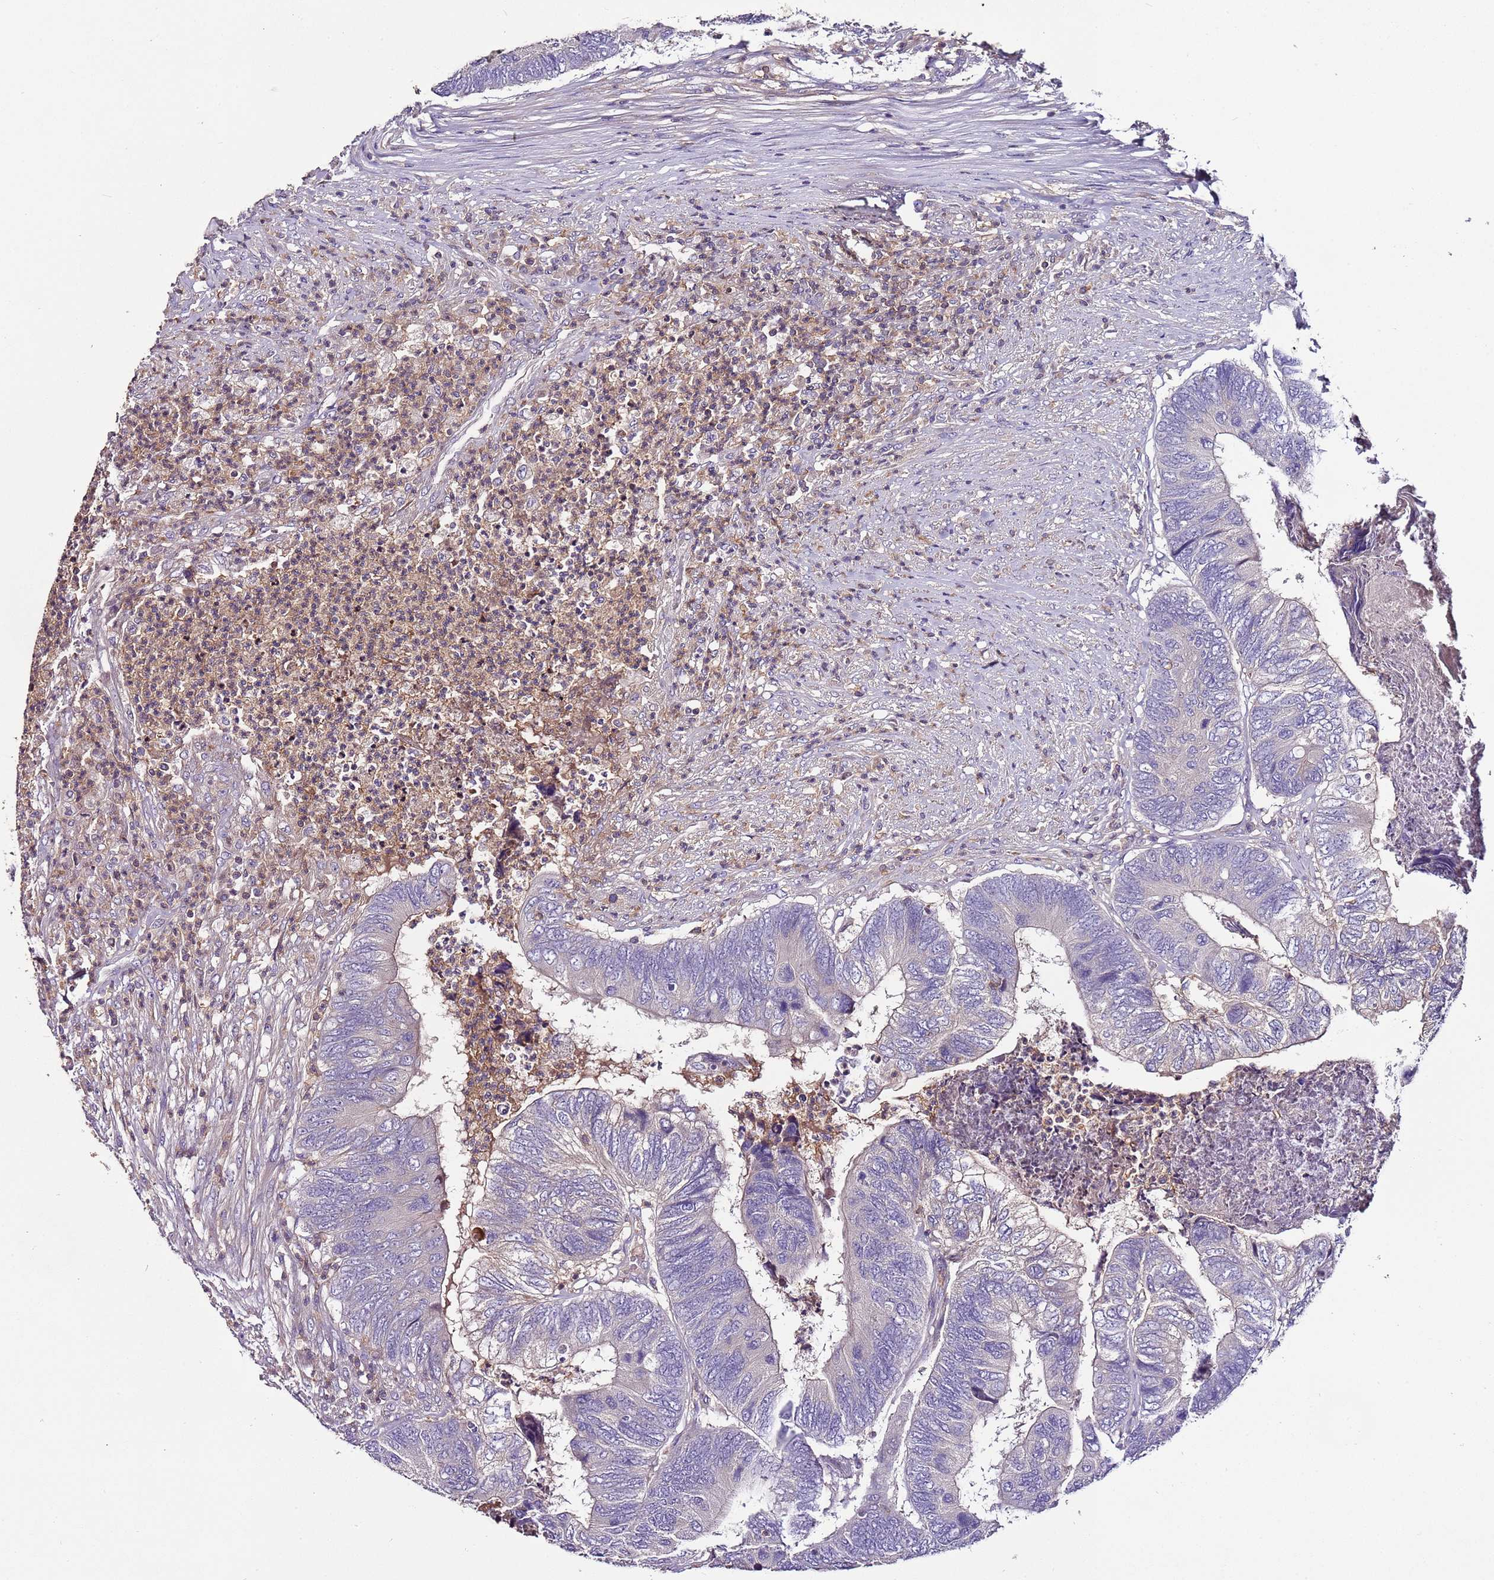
{"staining": {"intensity": "negative", "quantity": "none", "location": "none"}, "tissue": "colorectal cancer", "cell_type": "Tumor cells", "image_type": "cancer", "snomed": [{"axis": "morphology", "description": "Adenocarcinoma, NOS"}, {"axis": "topography", "description": "Colon"}], "caption": "Human colorectal cancer (adenocarcinoma) stained for a protein using IHC shows no positivity in tumor cells.", "gene": "IGIP", "patient": {"sex": "female", "age": 67}}